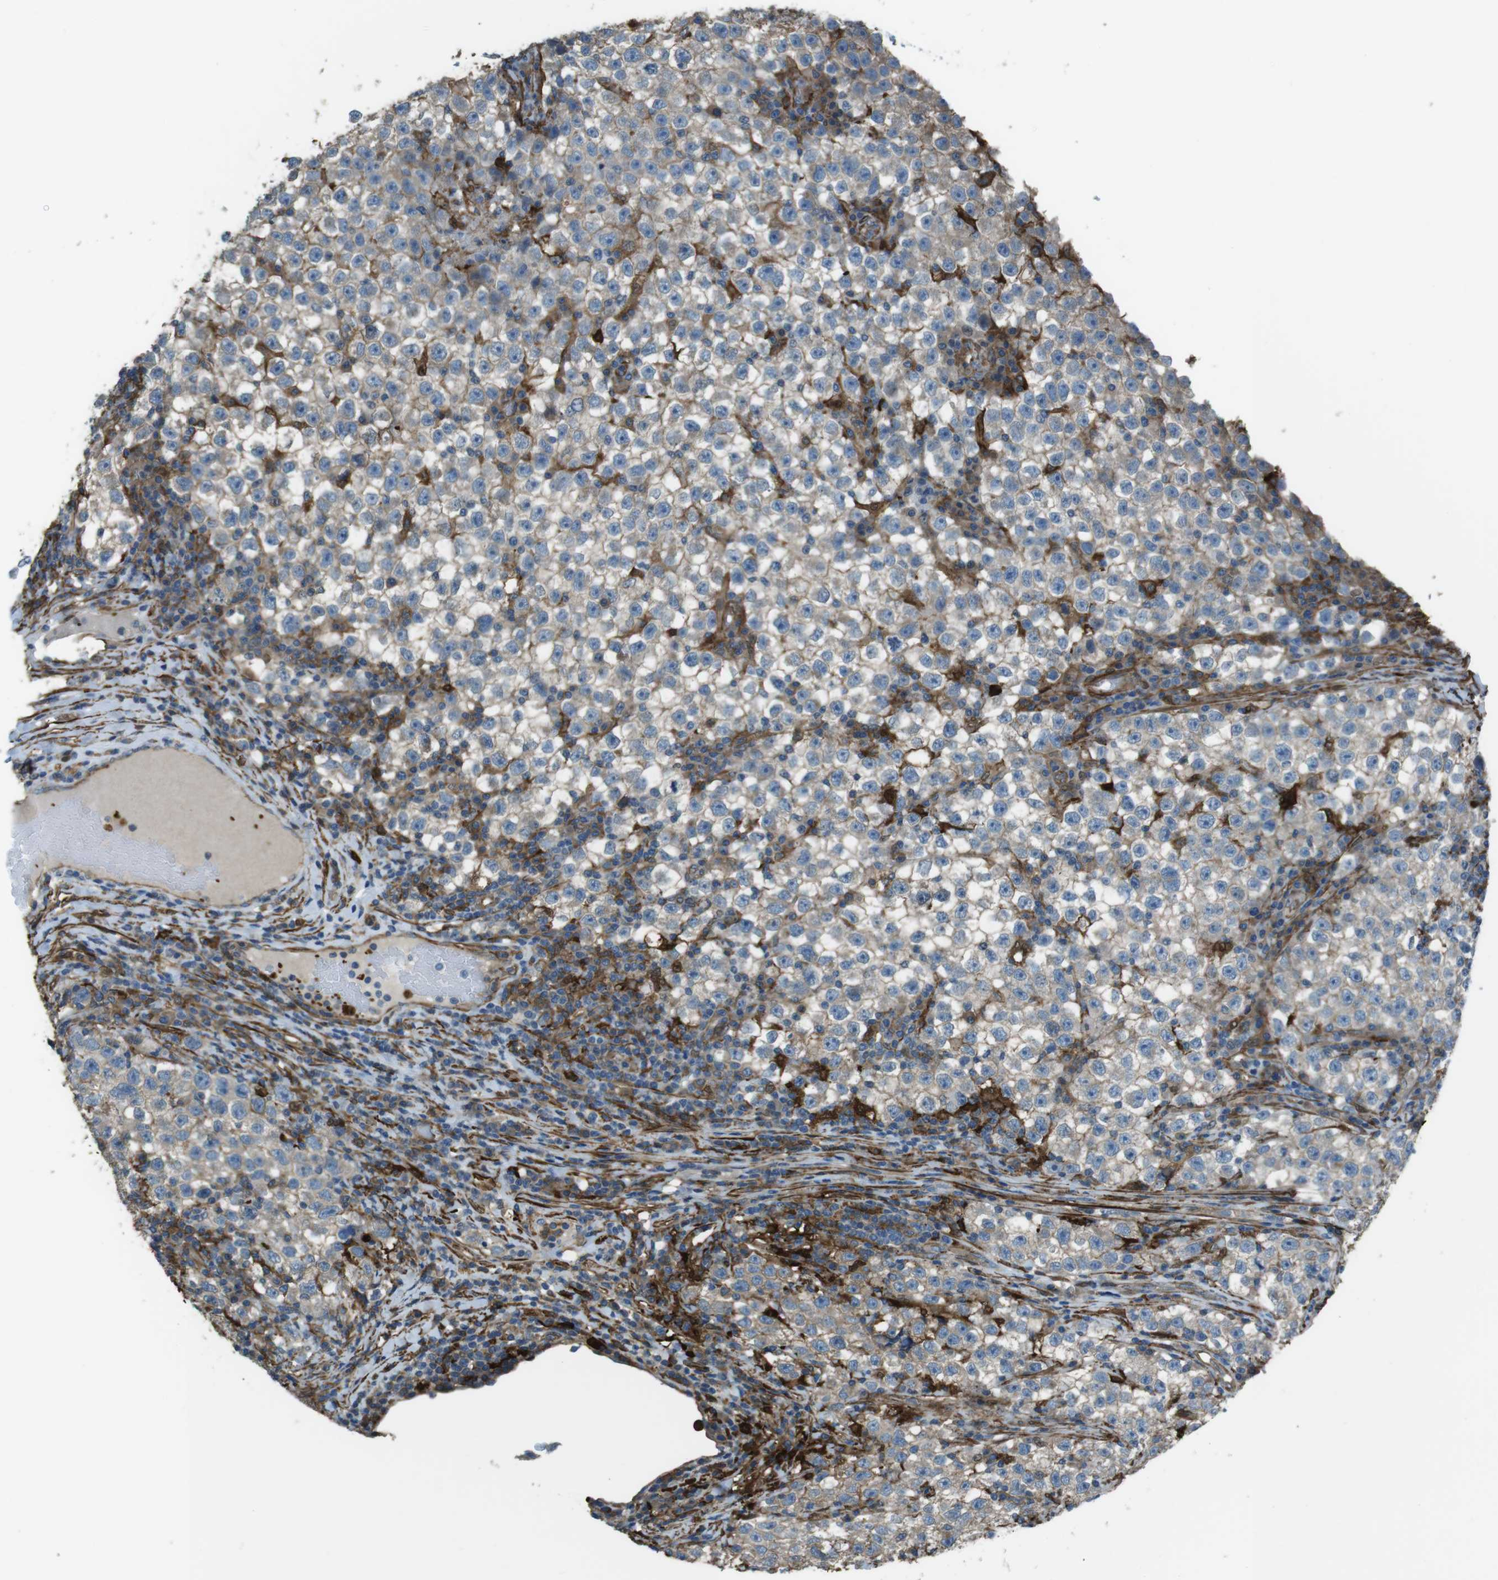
{"staining": {"intensity": "negative", "quantity": "none", "location": "none"}, "tissue": "testis cancer", "cell_type": "Tumor cells", "image_type": "cancer", "snomed": [{"axis": "morphology", "description": "Seminoma, NOS"}, {"axis": "topography", "description": "Testis"}], "caption": "This image is of testis cancer (seminoma) stained with IHC to label a protein in brown with the nuclei are counter-stained blue. There is no staining in tumor cells.", "gene": "SFT2D1", "patient": {"sex": "male", "age": 22}}